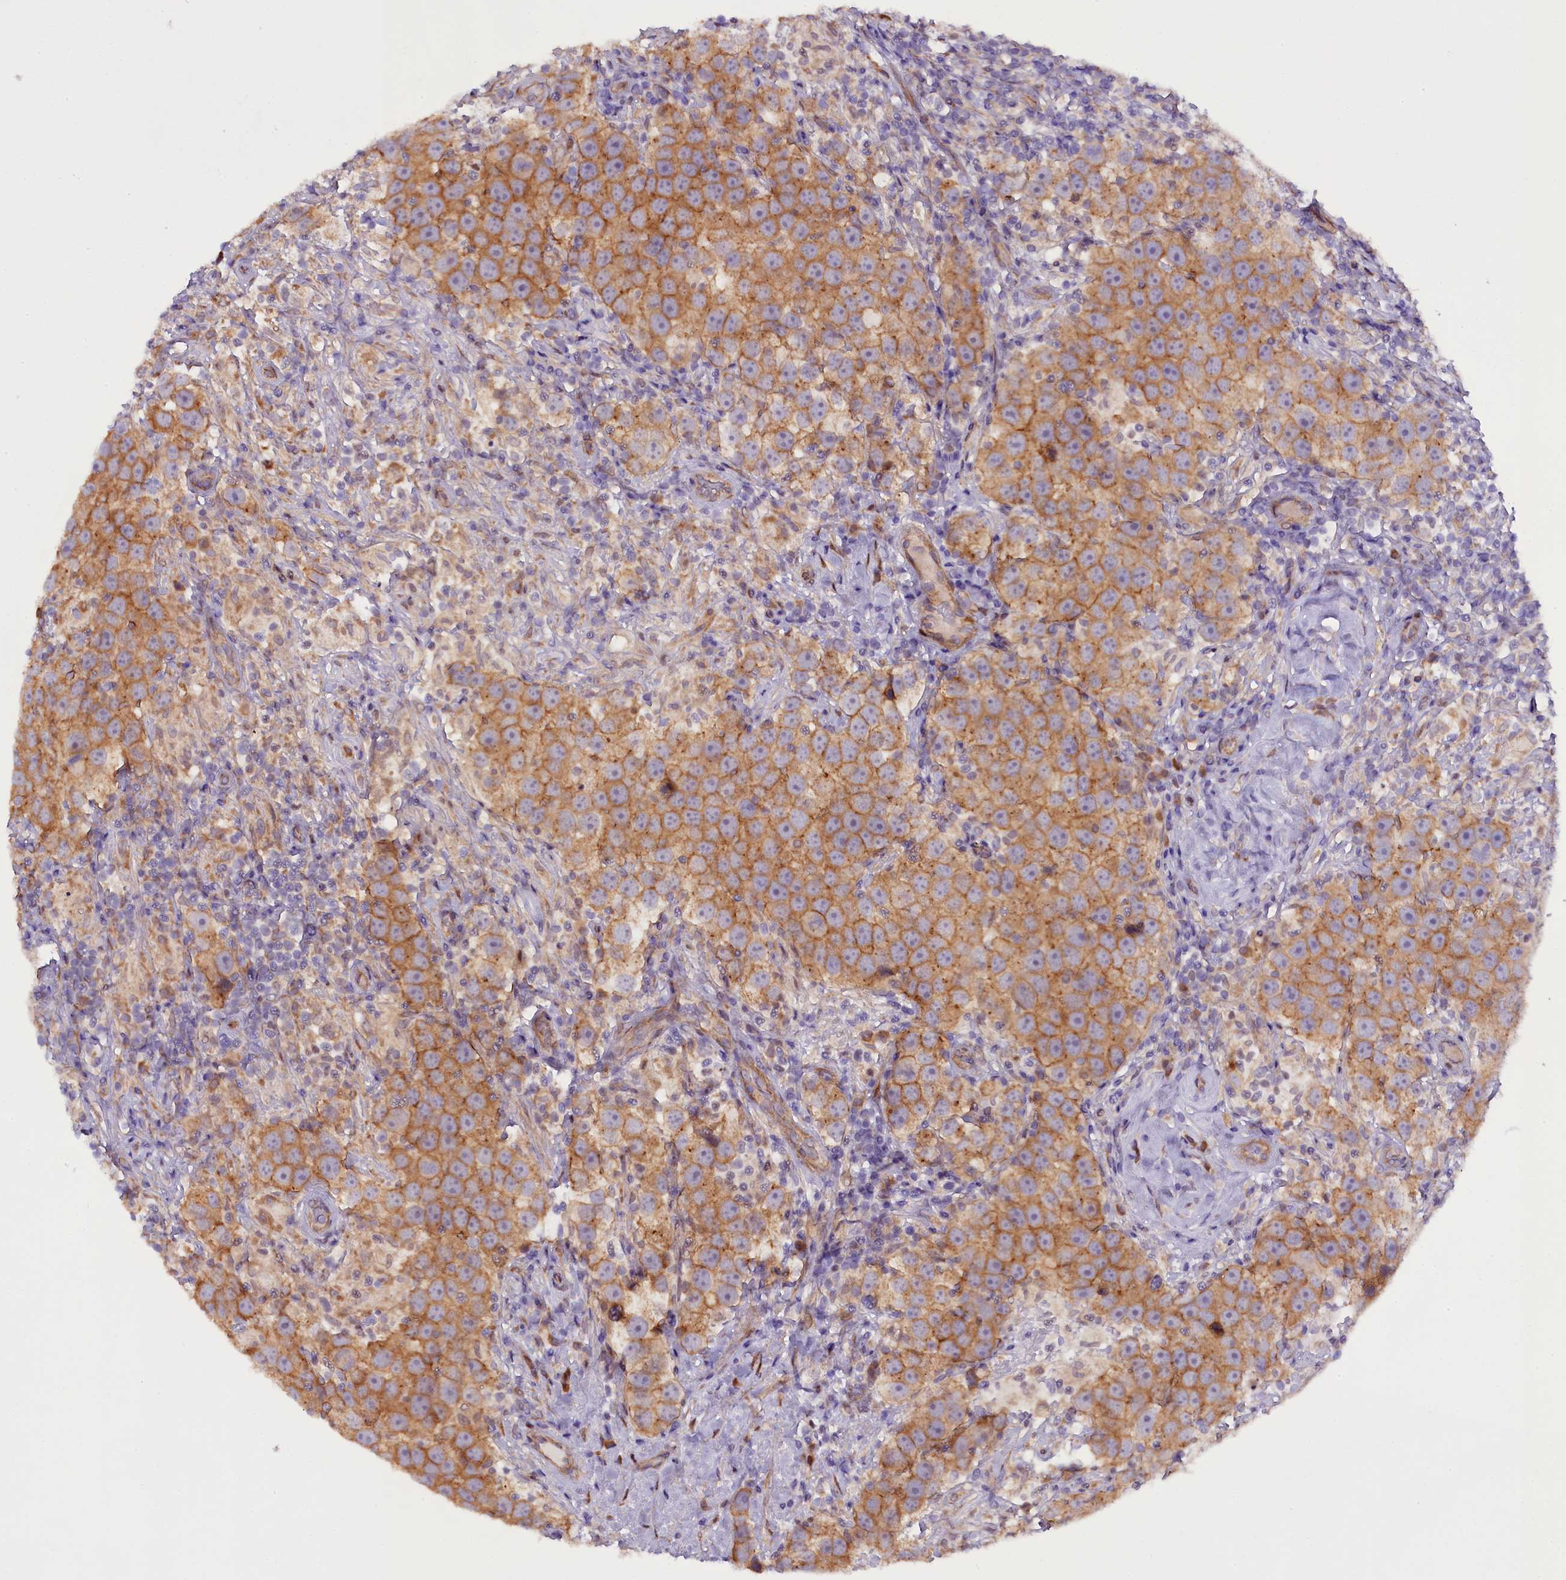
{"staining": {"intensity": "moderate", "quantity": ">75%", "location": "cytoplasmic/membranous"}, "tissue": "testis cancer", "cell_type": "Tumor cells", "image_type": "cancer", "snomed": [{"axis": "morphology", "description": "Seminoma, NOS"}, {"axis": "topography", "description": "Testis"}], "caption": "Tumor cells display moderate cytoplasmic/membranous staining in approximately >75% of cells in seminoma (testis).", "gene": "UACA", "patient": {"sex": "male", "age": 49}}